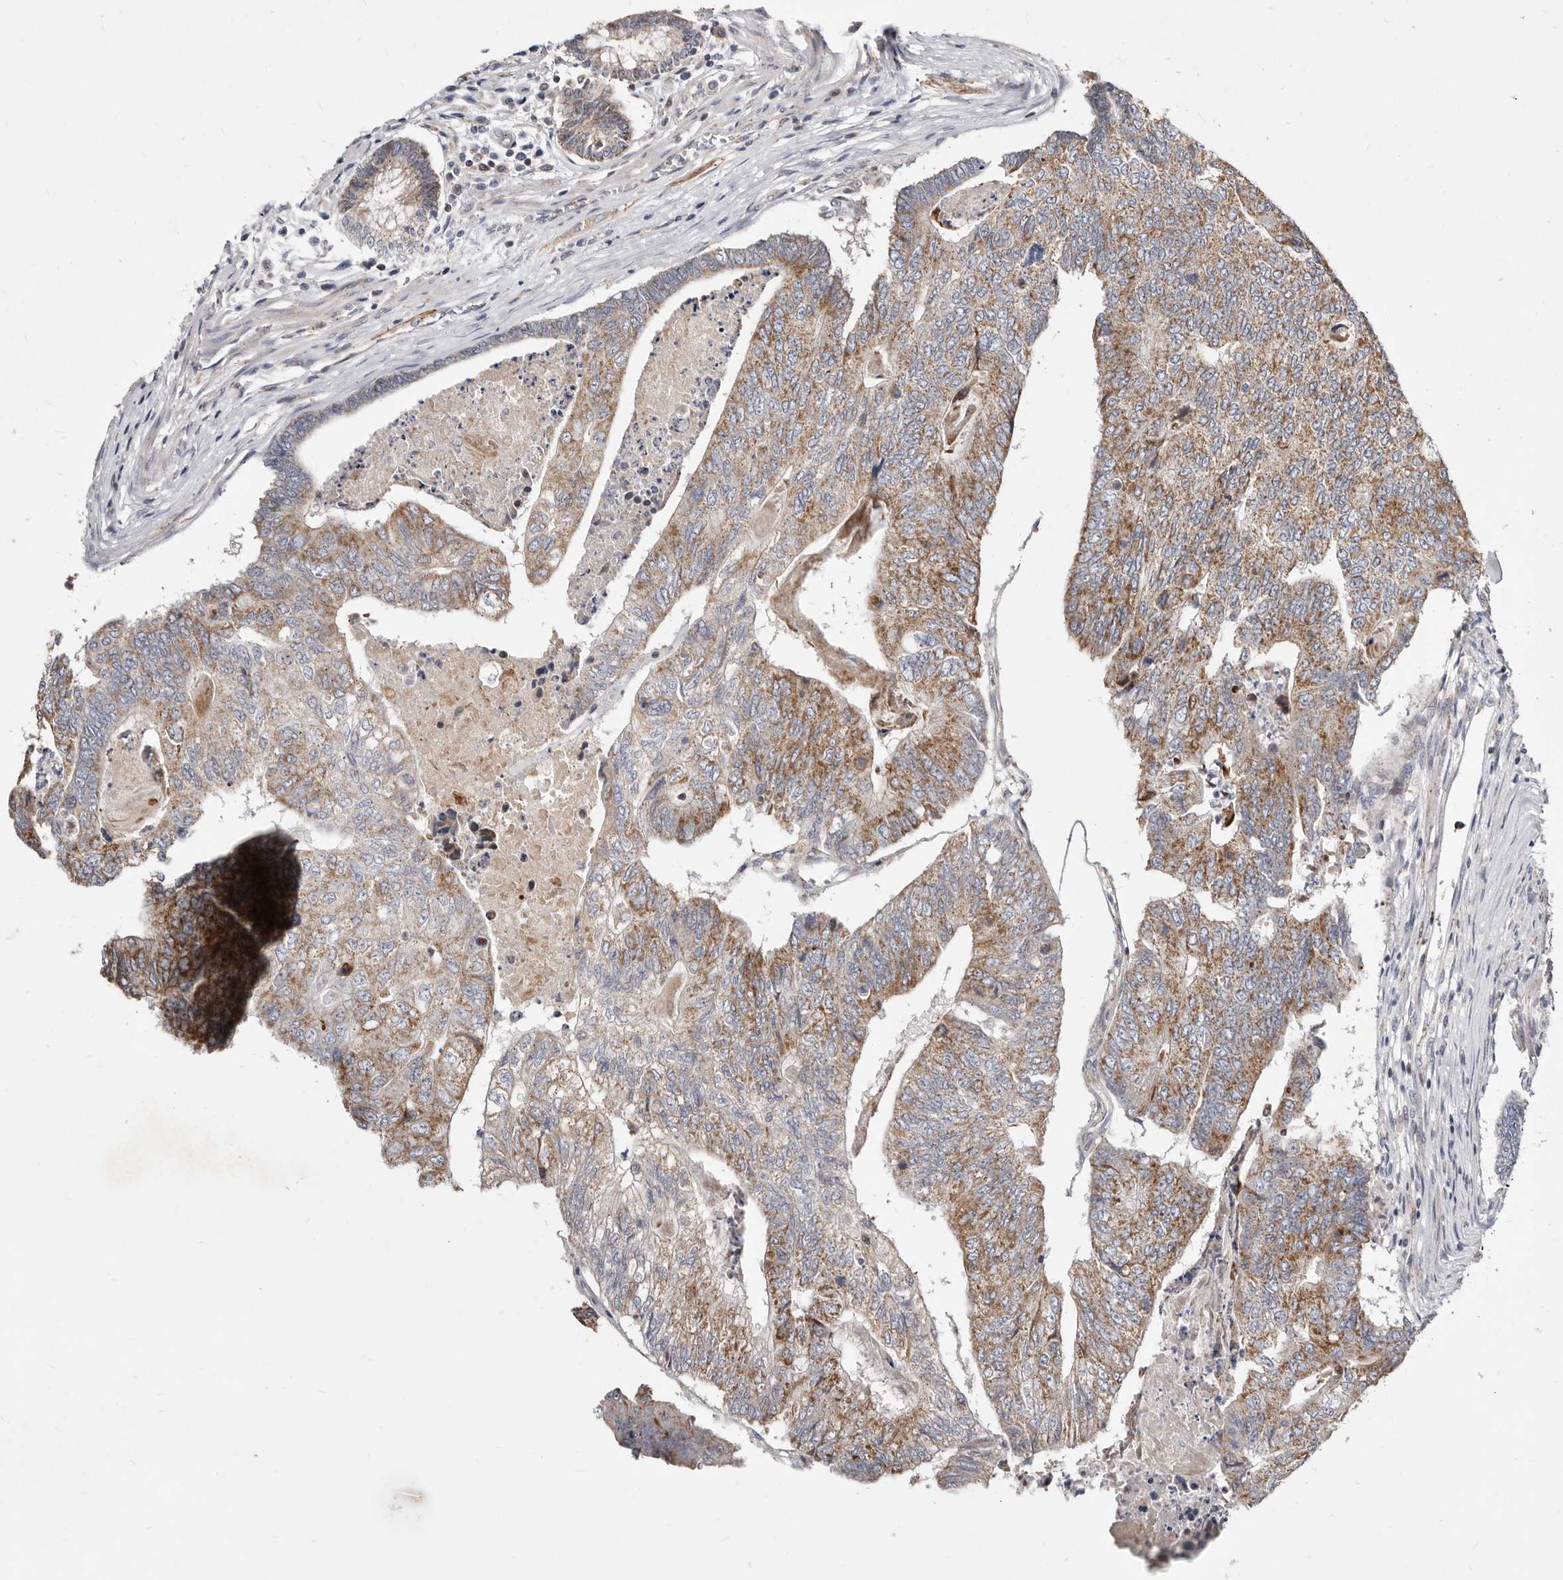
{"staining": {"intensity": "moderate", "quantity": ">75%", "location": "cytoplasmic/membranous"}, "tissue": "colorectal cancer", "cell_type": "Tumor cells", "image_type": "cancer", "snomed": [{"axis": "morphology", "description": "Adenocarcinoma, NOS"}, {"axis": "topography", "description": "Colon"}], "caption": "This is an image of immunohistochemistry (IHC) staining of colorectal cancer, which shows moderate expression in the cytoplasmic/membranous of tumor cells.", "gene": "TIMM17B", "patient": {"sex": "female", "age": 67}}